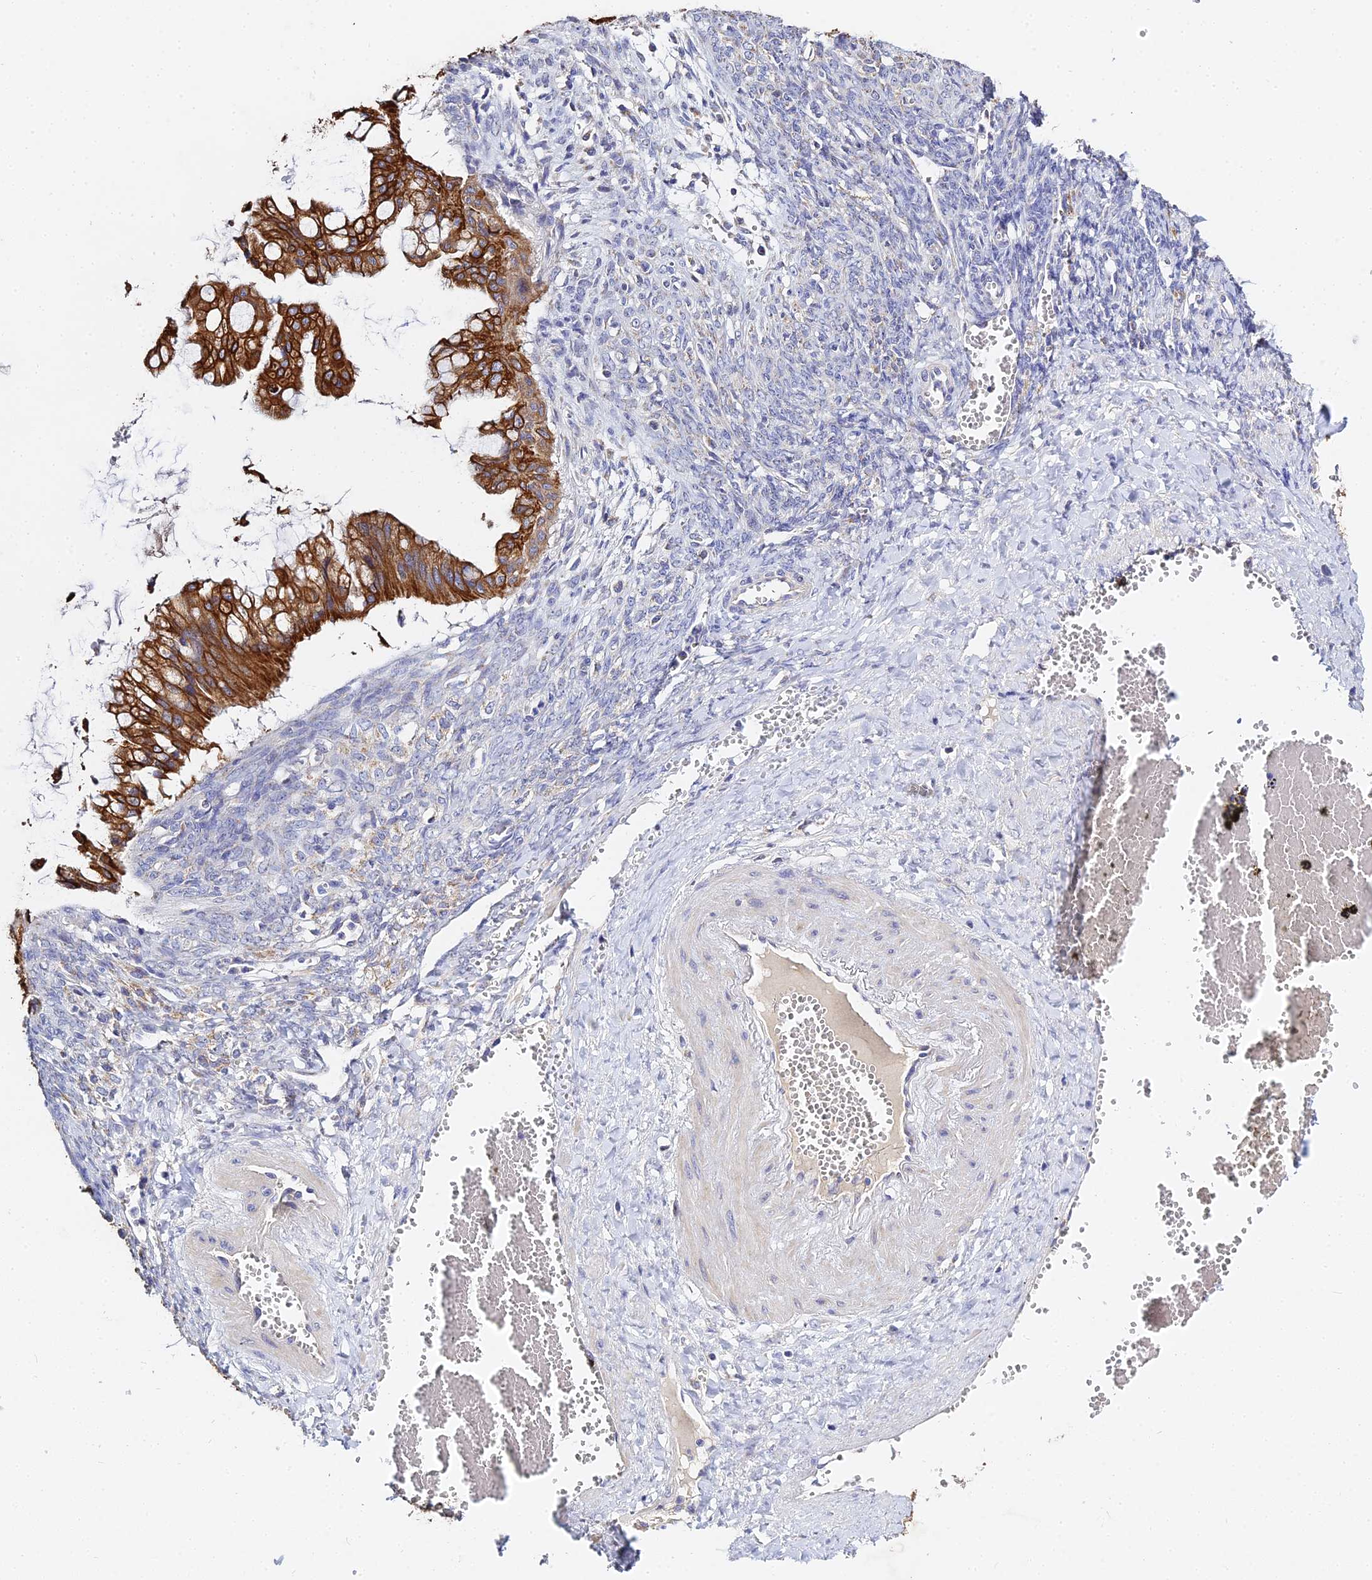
{"staining": {"intensity": "strong", "quantity": ">75%", "location": "cytoplasmic/membranous"}, "tissue": "ovarian cancer", "cell_type": "Tumor cells", "image_type": "cancer", "snomed": [{"axis": "morphology", "description": "Cystadenocarcinoma, mucinous, NOS"}, {"axis": "topography", "description": "Ovary"}], "caption": "Immunohistochemistry (DAB (3,3'-diaminobenzidine)) staining of human ovarian cancer displays strong cytoplasmic/membranous protein positivity in approximately >75% of tumor cells.", "gene": "ZXDA", "patient": {"sex": "female", "age": 73}}